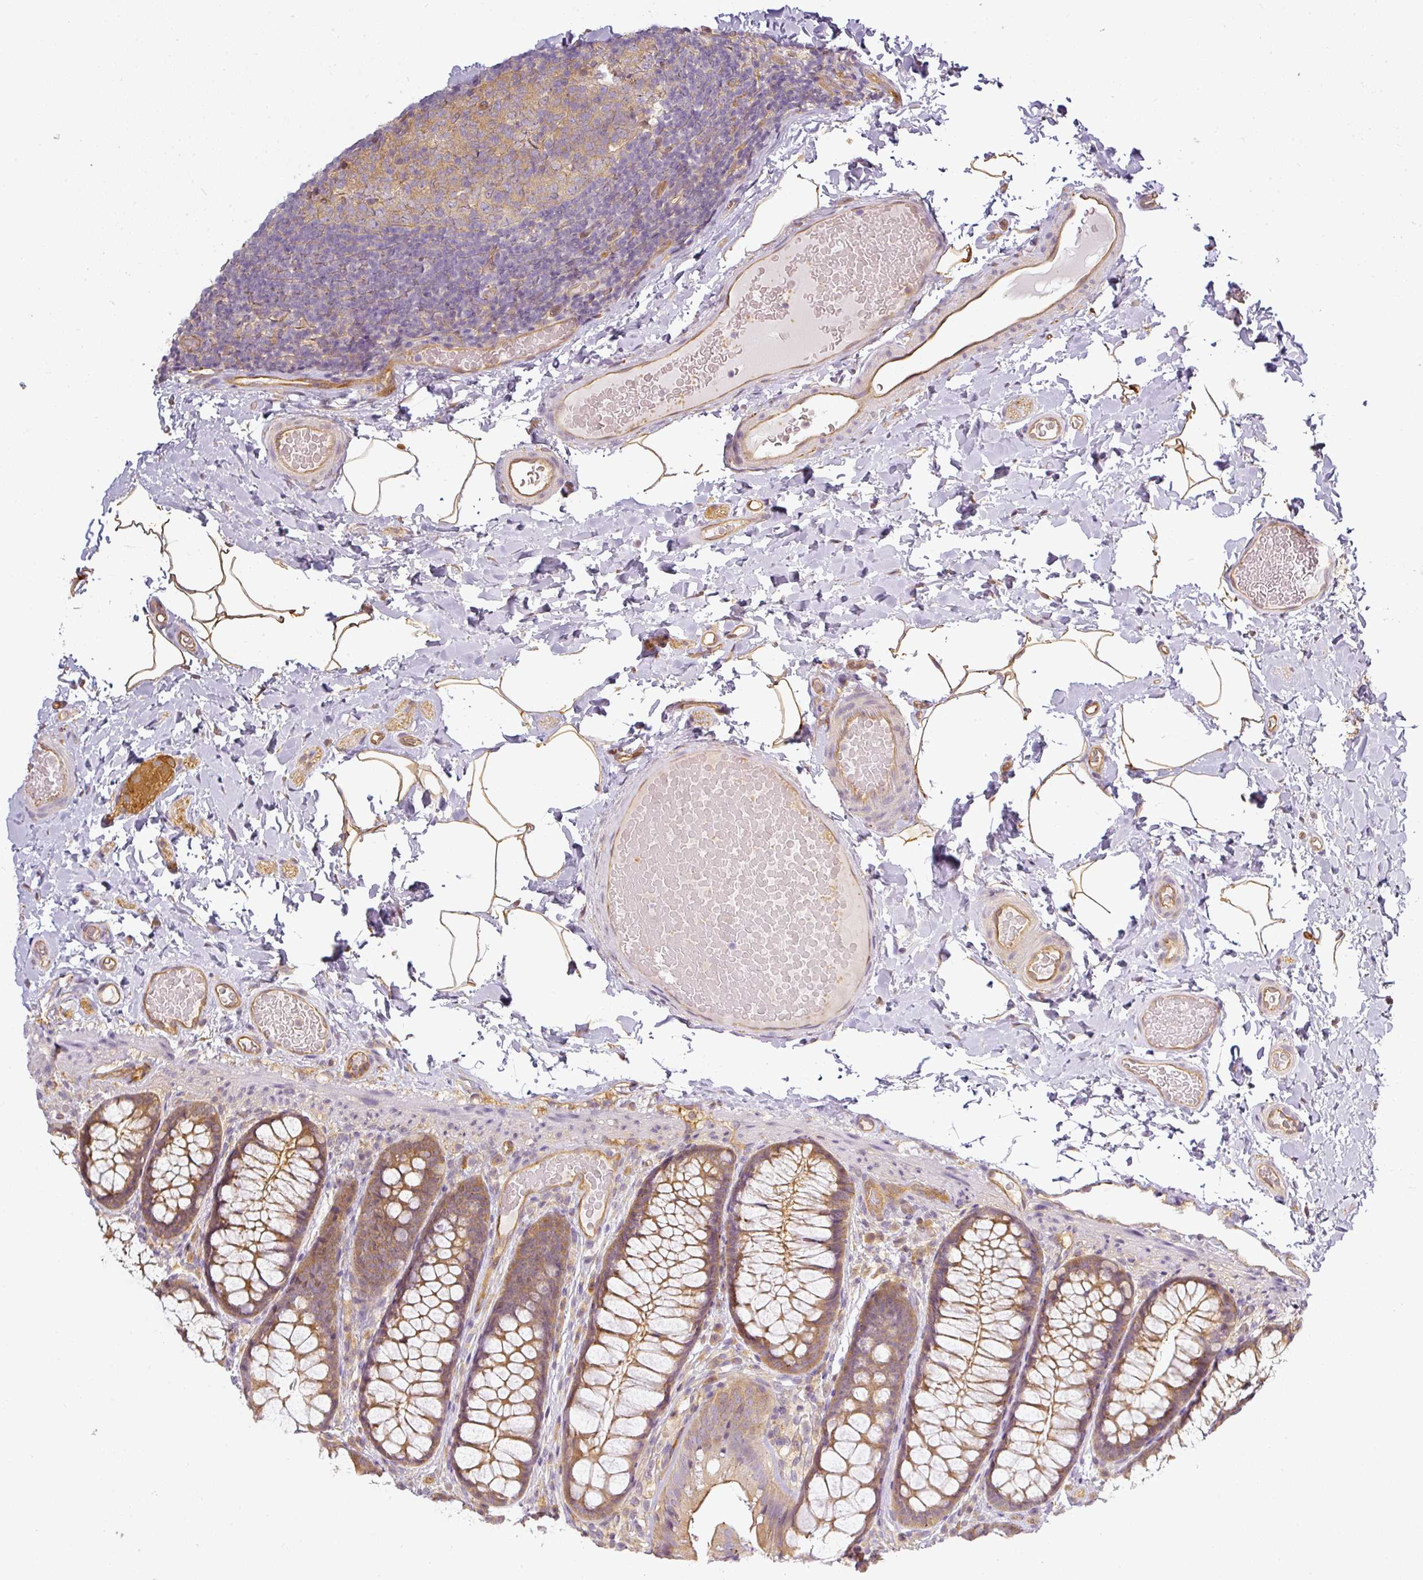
{"staining": {"intensity": "moderate", "quantity": "25%-75%", "location": "cytoplasmic/membranous"}, "tissue": "colon", "cell_type": "Endothelial cells", "image_type": "normal", "snomed": [{"axis": "morphology", "description": "Normal tissue, NOS"}, {"axis": "topography", "description": "Colon"}], "caption": "An IHC photomicrograph of benign tissue is shown. Protein staining in brown shows moderate cytoplasmic/membranous positivity in colon within endothelial cells.", "gene": "ANKRD18A", "patient": {"sex": "male", "age": 46}}